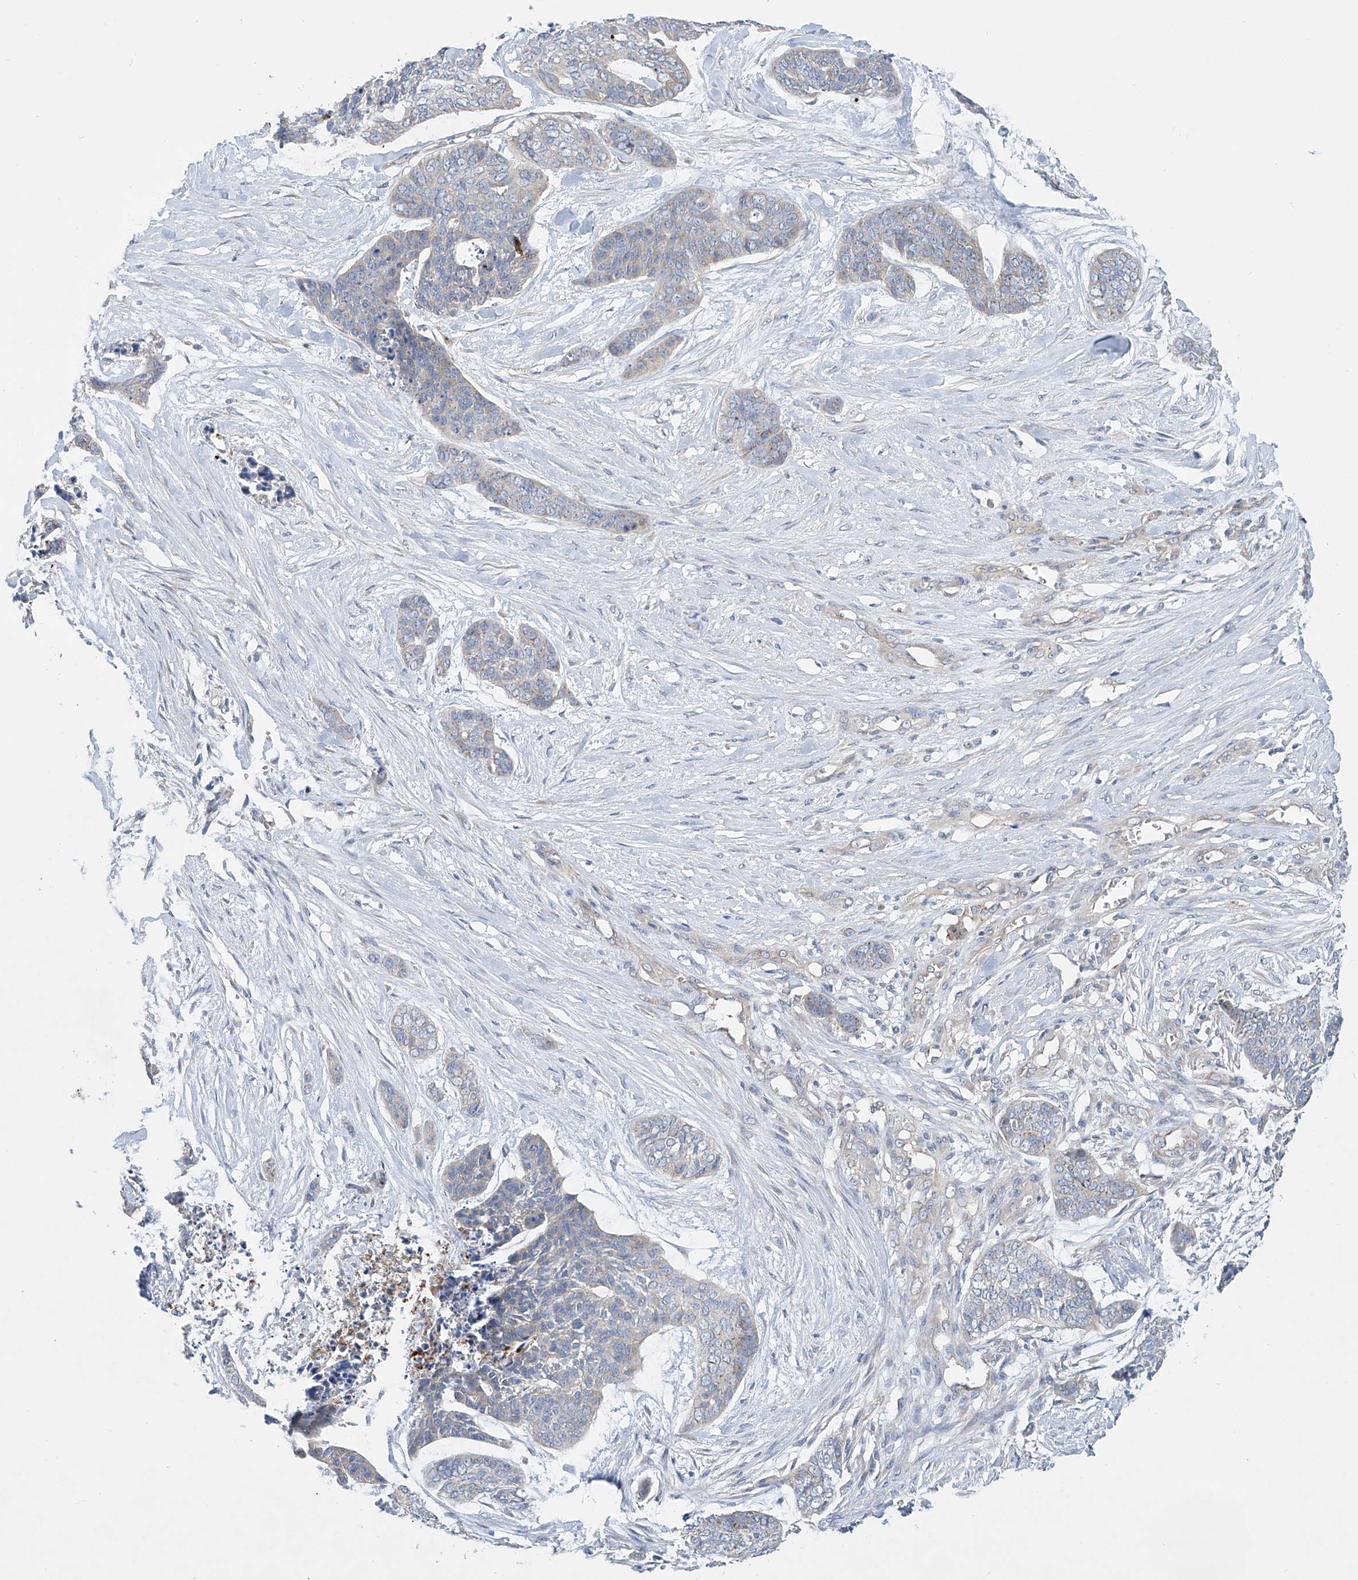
{"staining": {"intensity": "weak", "quantity": "<25%", "location": "cytoplasmic/membranous"}, "tissue": "skin cancer", "cell_type": "Tumor cells", "image_type": "cancer", "snomed": [{"axis": "morphology", "description": "Basal cell carcinoma"}, {"axis": "topography", "description": "Skin"}], "caption": "The image exhibits no staining of tumor cells in basal cell carcinoma (skin).", "gene": "TJAP1", "patient": {"sex": "female", "age": 64}}